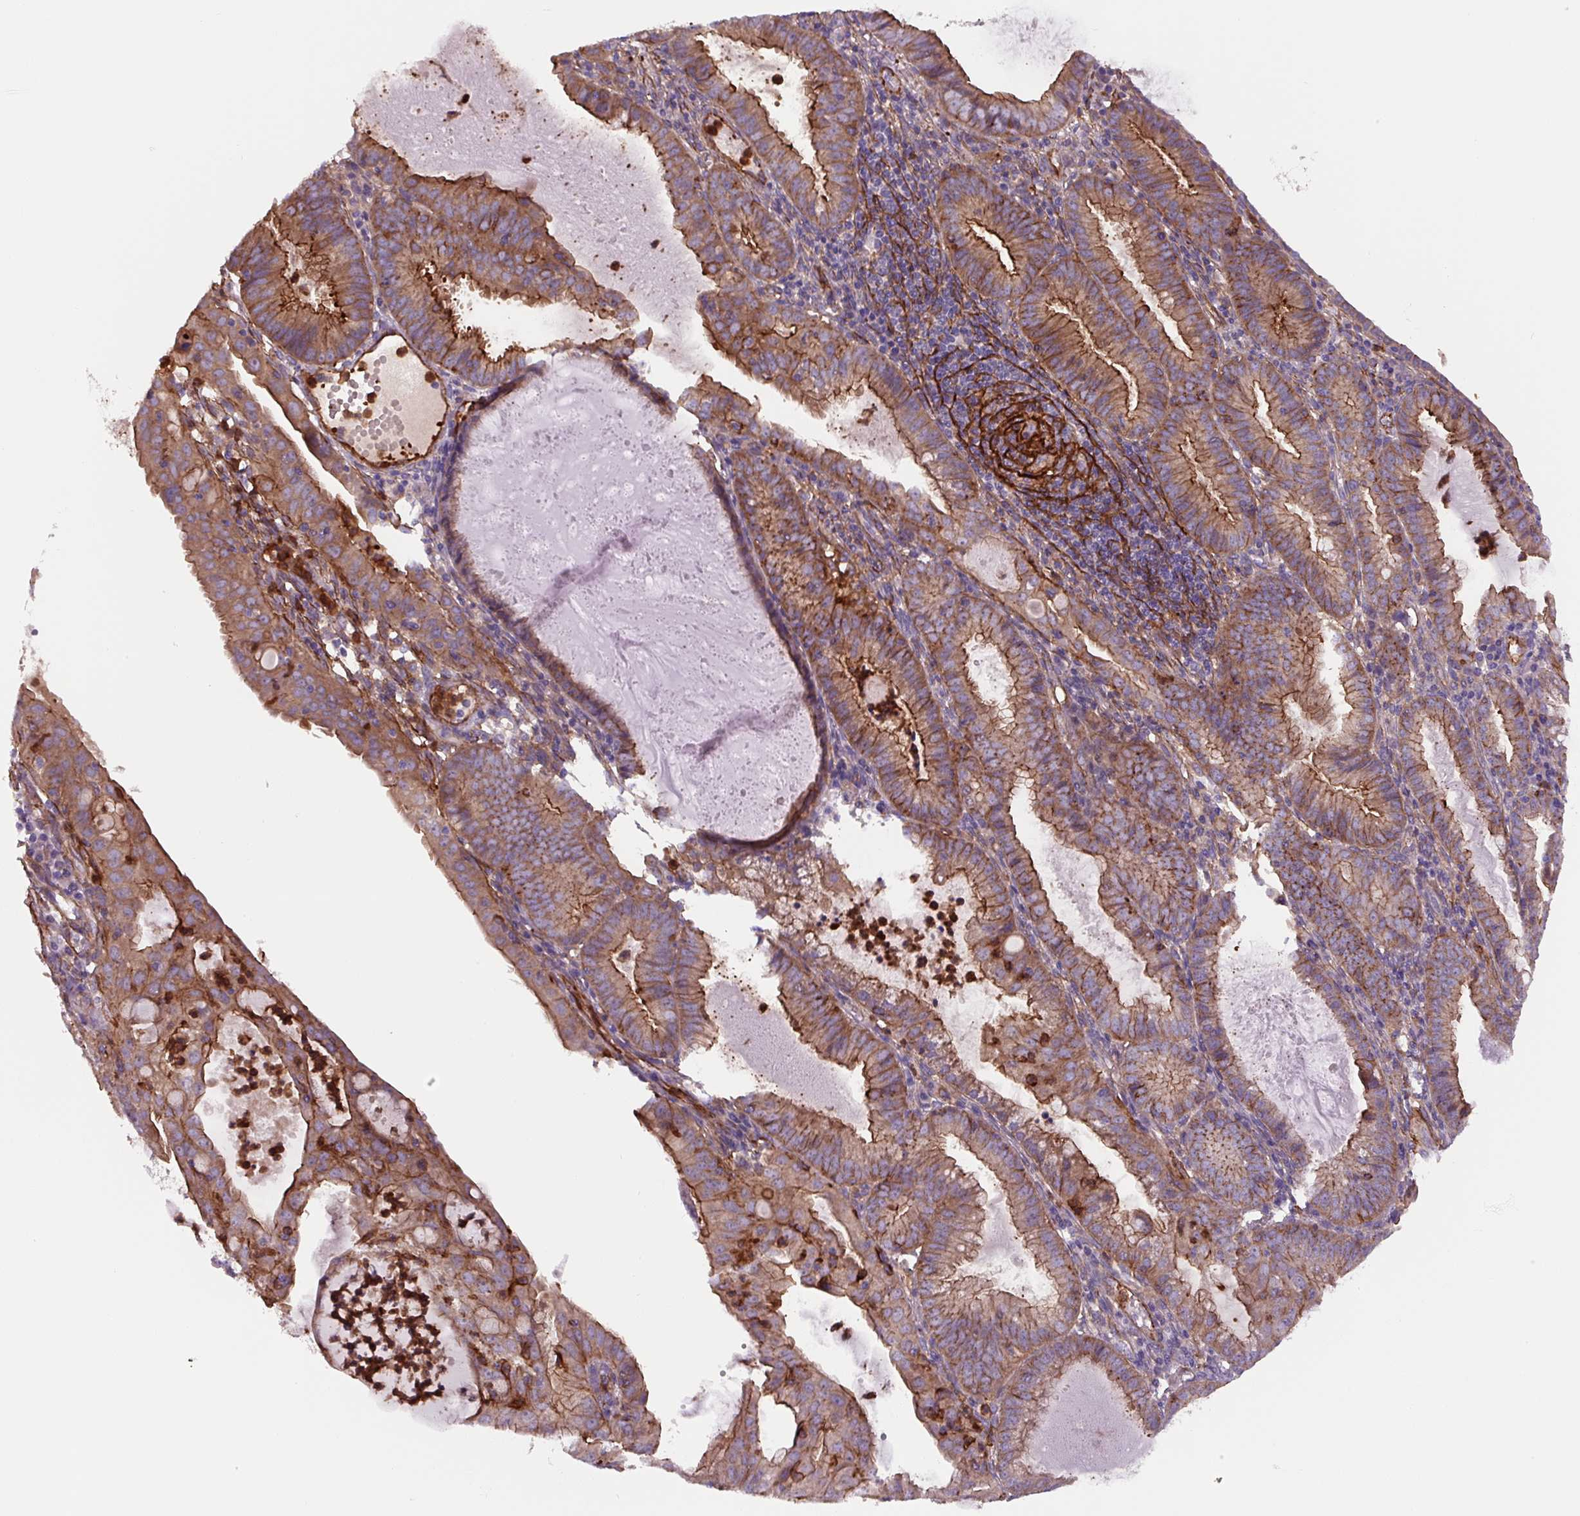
{"staining": {"intensity": "moderate", "quantity": ">75%", "location": "cytoplasmic/membranous"}, "tissue": "endometrial cancer", "cell_type": "Tumor cells", "image_type": "cancer", "snomed": [{"axis": "morphology", "description": "Adenocarcinoma, NOS"}, {"axis": "topography", "description": "Endometrium"}], "caption": "Moderate cytoplasmic/membranous protein staining is seen in about >75% of tumor cells in endometrial cancer. (Stains: DAB in brown, nuclei in blue, Microscopy: brightfield microscopy at high magnification).", "gene": "DHFR2", "patient": {"sex": "female", "age": 60}}